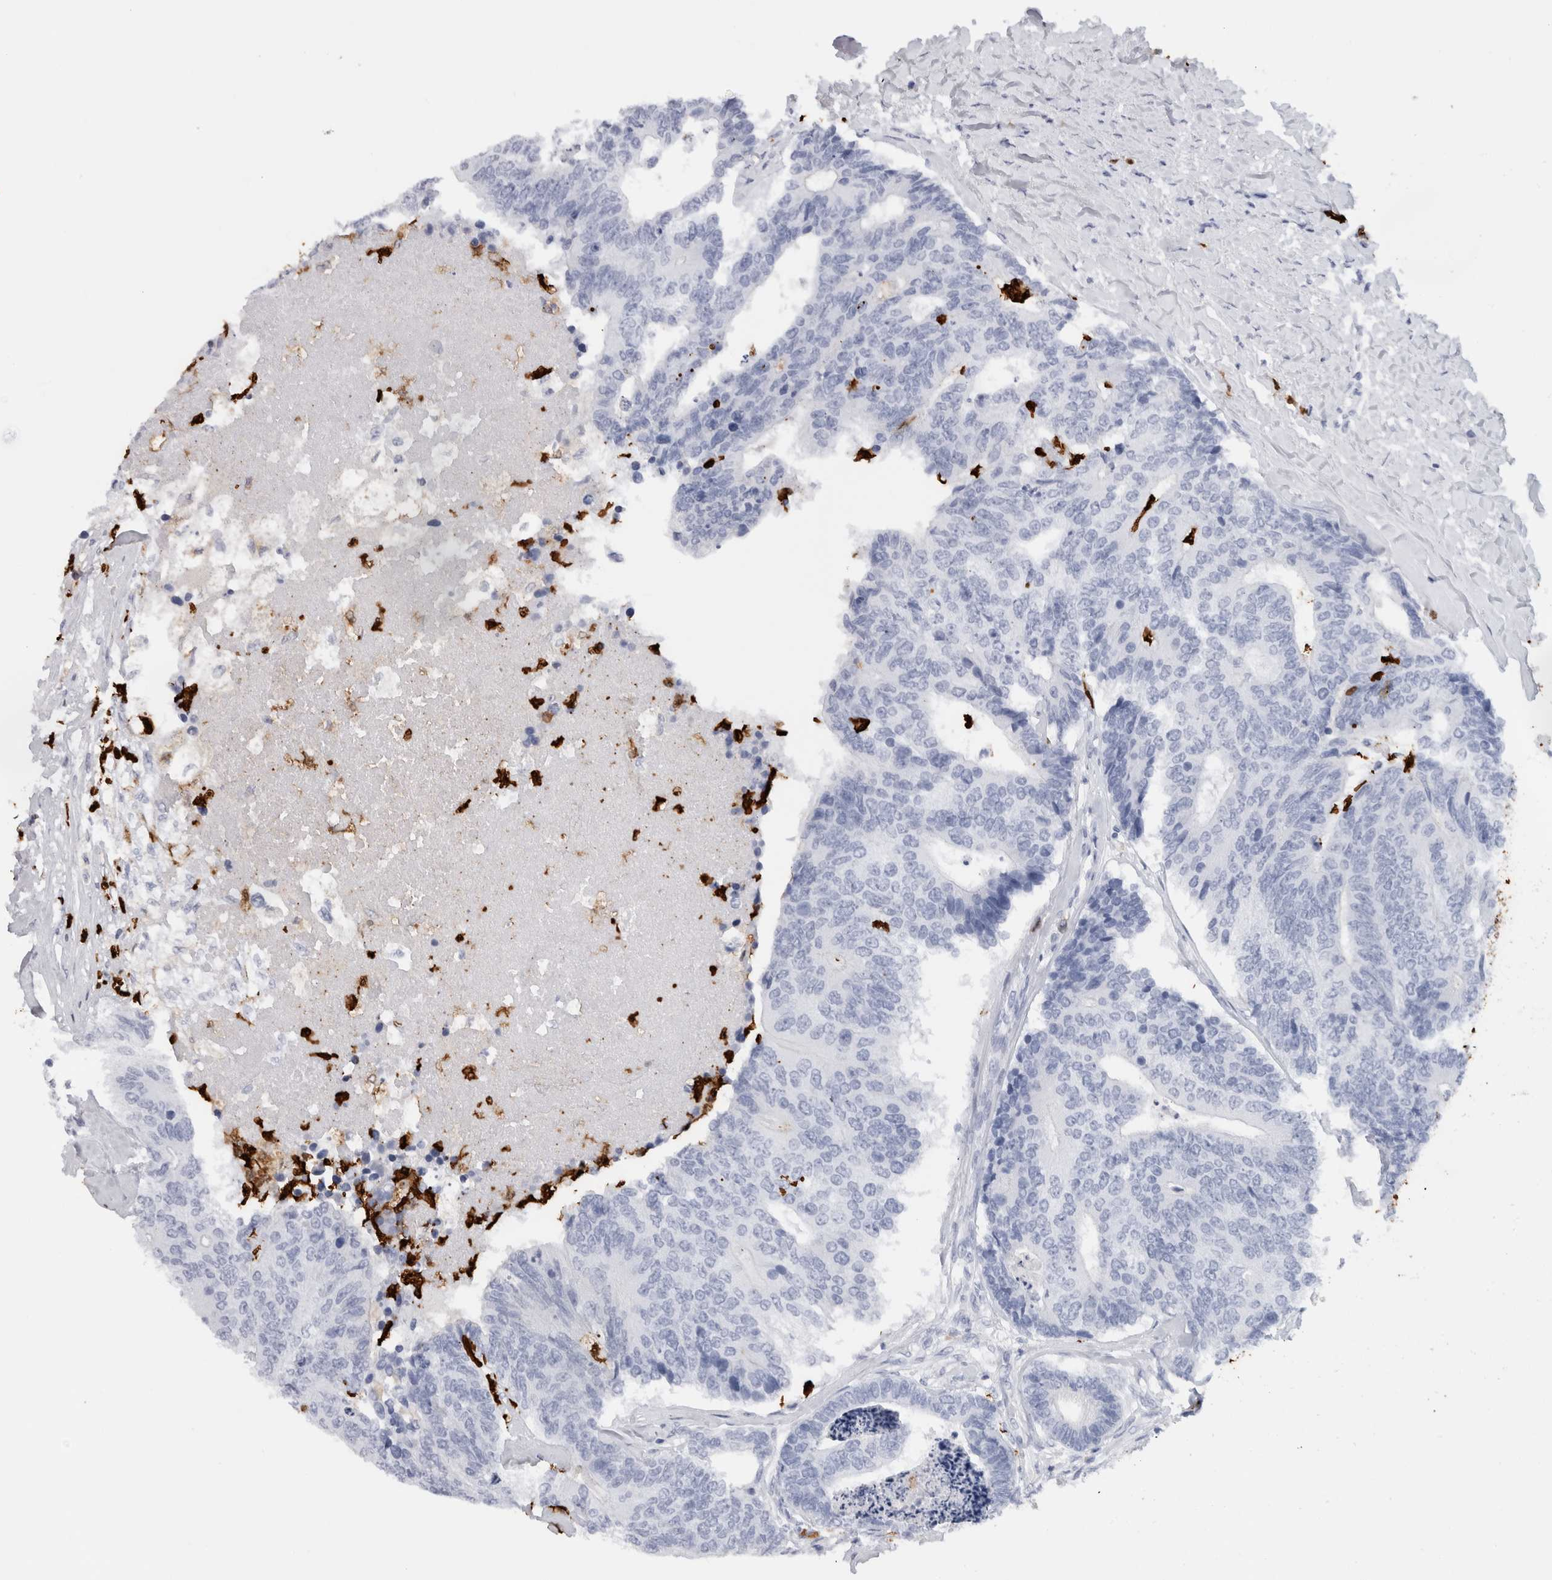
{"staining": {"intensity": "negative", "quantity": "none", "location": "none"}, "tissue": "colorectal cancer", "cell_type": "Tumor cells", "image_type": "cancer", "snomed": [{"axis": "morphology", "description": "Adenocarcinoma, NOS"}, {"axis": "topography", "description": "Colon"}], "caption": "High magnification brightfield microscopy of adenocarcinoma (colorectal) stained with DAB (3,3'-diaminobenzidine) (brown) and counterstained with hematoxylin (blue): tumor cells show no significant staining.", "gene": "S100A8", "patient": {"sex": "female", "age": 67}}